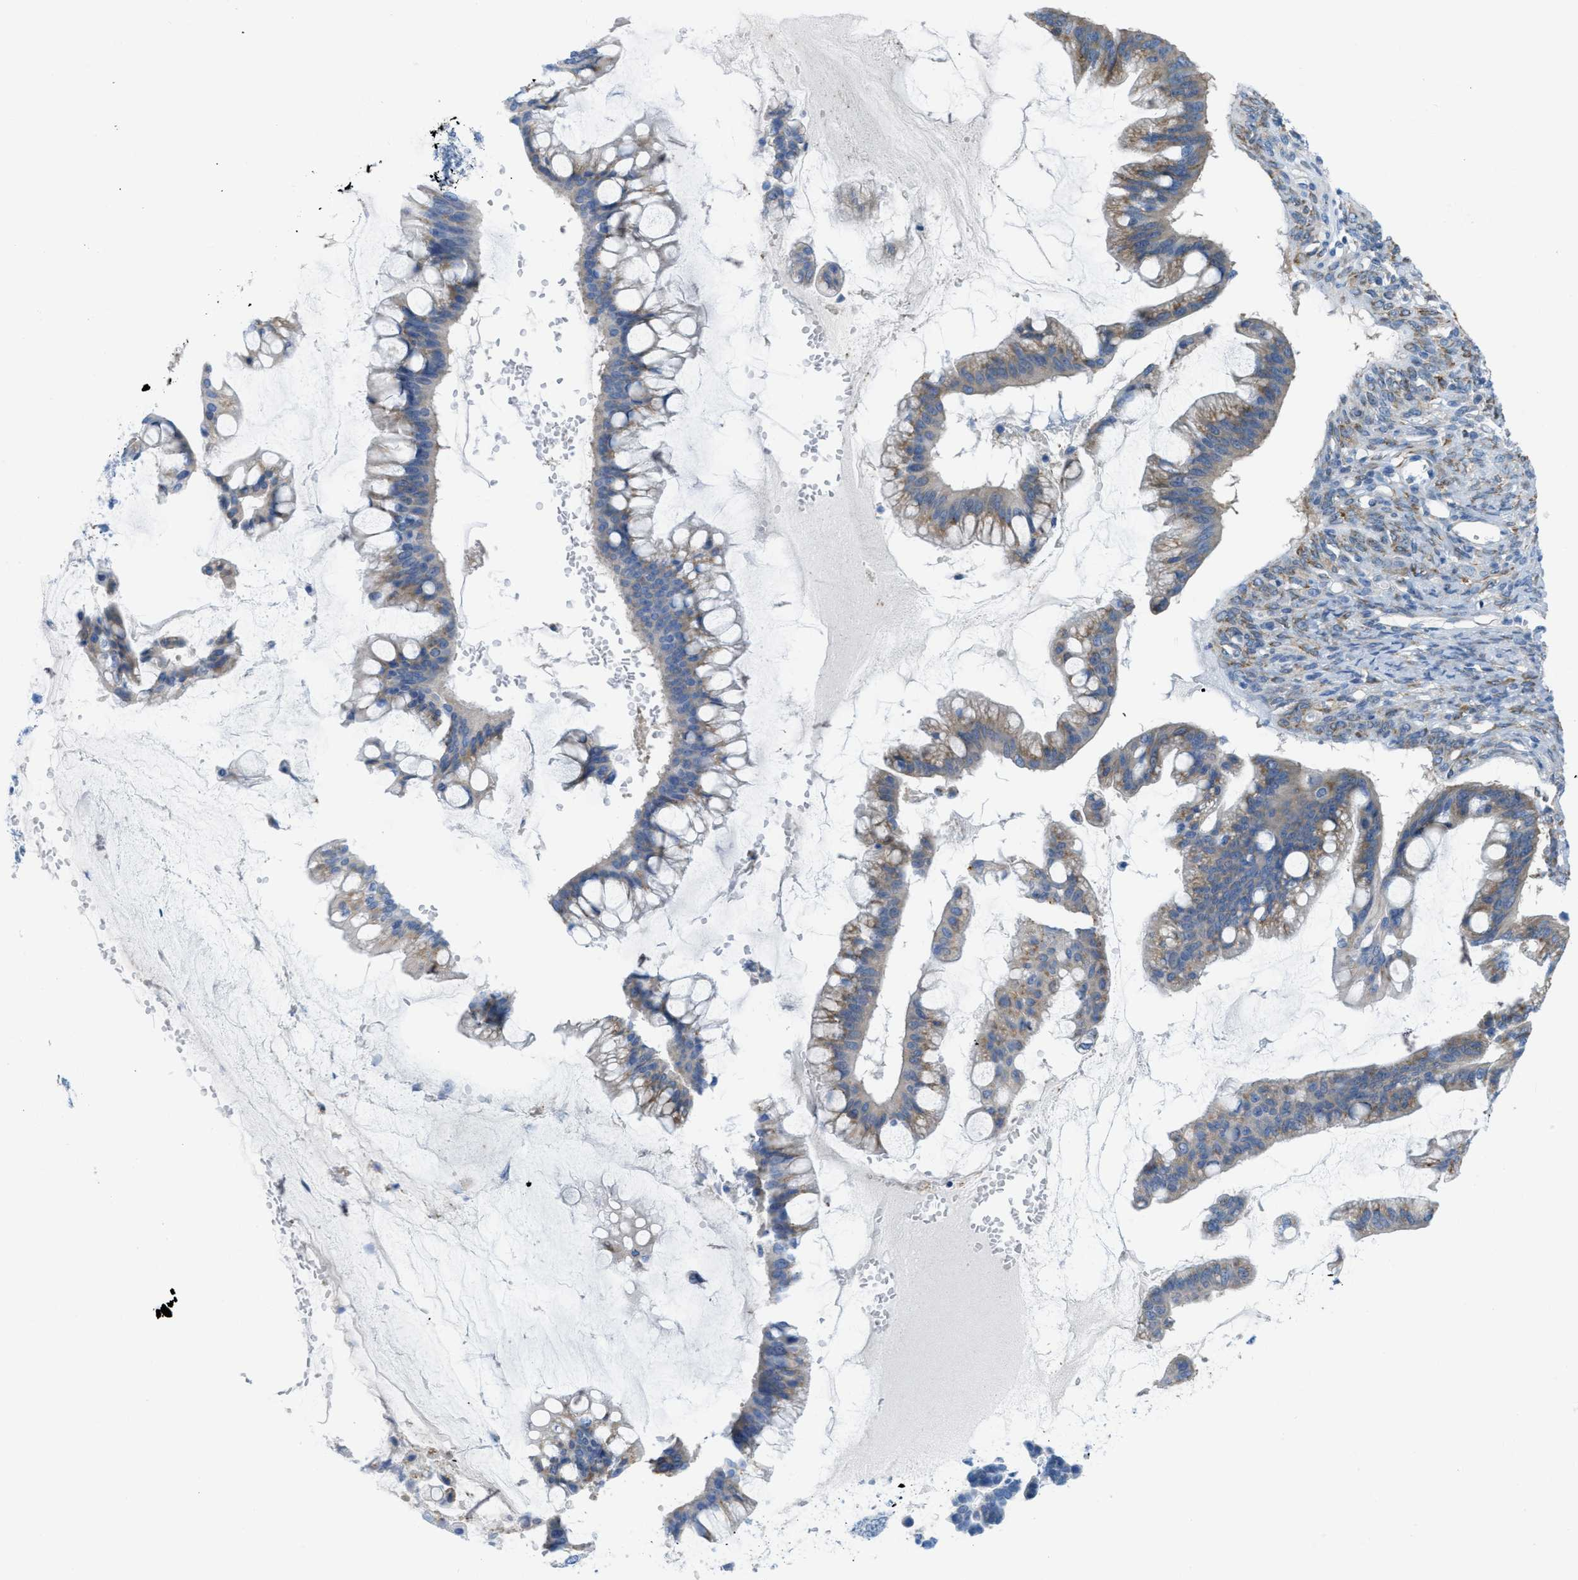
{"staining": {"intensity": "moderate", "quantity": ">75%", "location": "cytoplasmic/membranous"}, "tissue": "ovarian cancer", "cell_type": "Tumor cells", "image_type": "cancer", "snomed": [{"axis": "morphology", "description": "Cystadenocarcinoma, mucinous, NOS"}, {"axis": "topography", "description": "Ovary"}], "caption": "Ovarian cancer (mucinous cystadenocarcinoma) tissue reveals moderate cytoplasmic/membranous expression in approximately >75% of tumor cells, visualized by immunohistochemistry.", "gene": "ASGR1", "patient": {"sex": "female", "age": 73}}